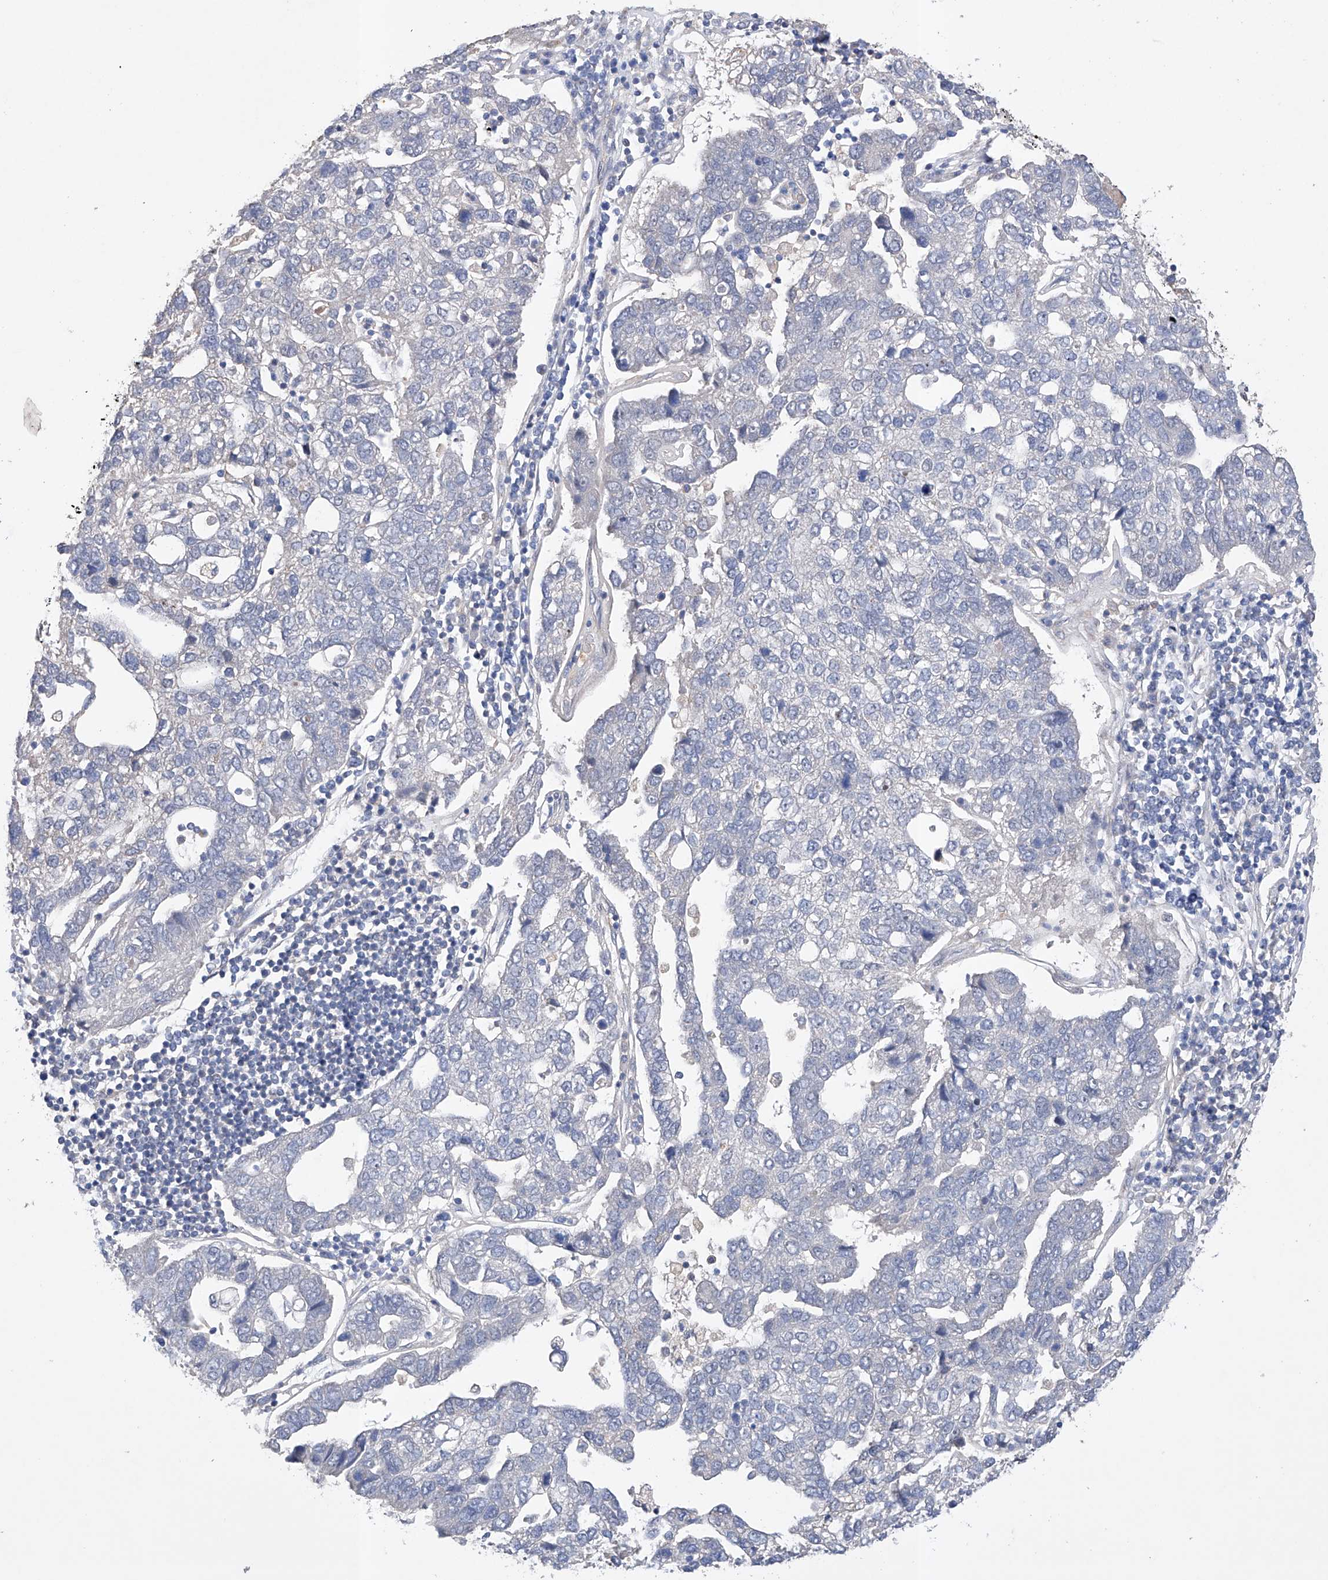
{"staining": {"intensity": "negative", "quantity": "none", "location": "none"}, "tissue": "pancreatic cancer", "cell_type": "Tumor cells", "image_type": "cancer", "snomed": [{"axis": "morphology", "description": "Adenocarcinoma, NOS"}, {"axis": "topography", "description": "Pancreas"}], "caption": "A photomicrograph of pancreatic cancer (adenocarcinoma) stained for a protein displays no brown staining in tumor cells.", "gene": "AFG1L", "patient": {"sex": "female", "age": 61}}